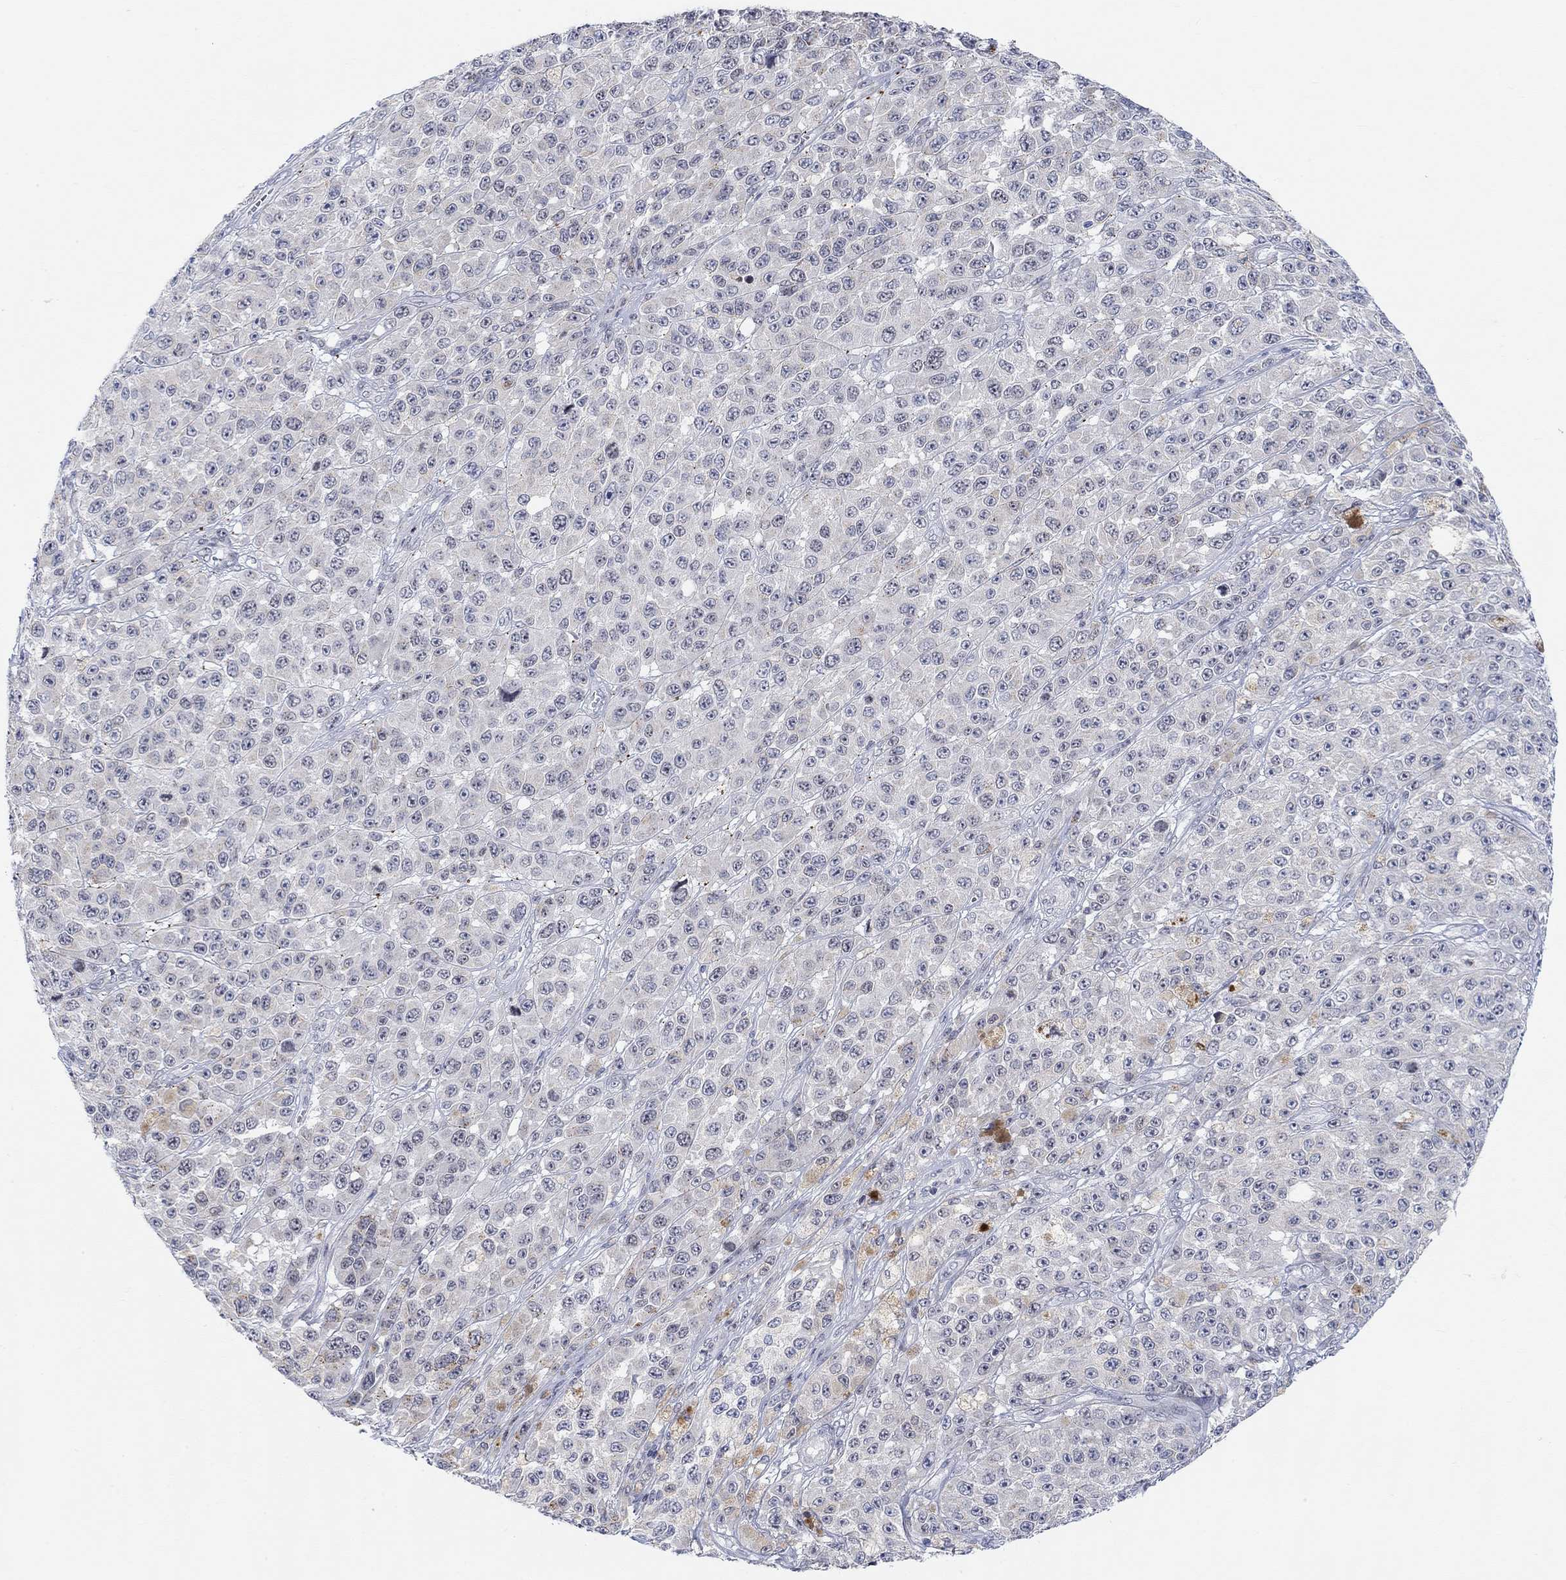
{"staining": {"intensity": "negative", "quantity": "none", "location": "none"}, "tissue": "melanoma", "cell_type": "Tumor cells", "image_type": "cancer", "snomed": [{"axis": "morphology", "description": "Malignant melanoma, NOS"}, {"axis": "topography", "description": "Skin"}], "caption": "Tumor cells are negative for protein expression in human malignant melanoma.", "gene": "ATP6V1E2", "patient": {"sex": "female", "age": 58}}